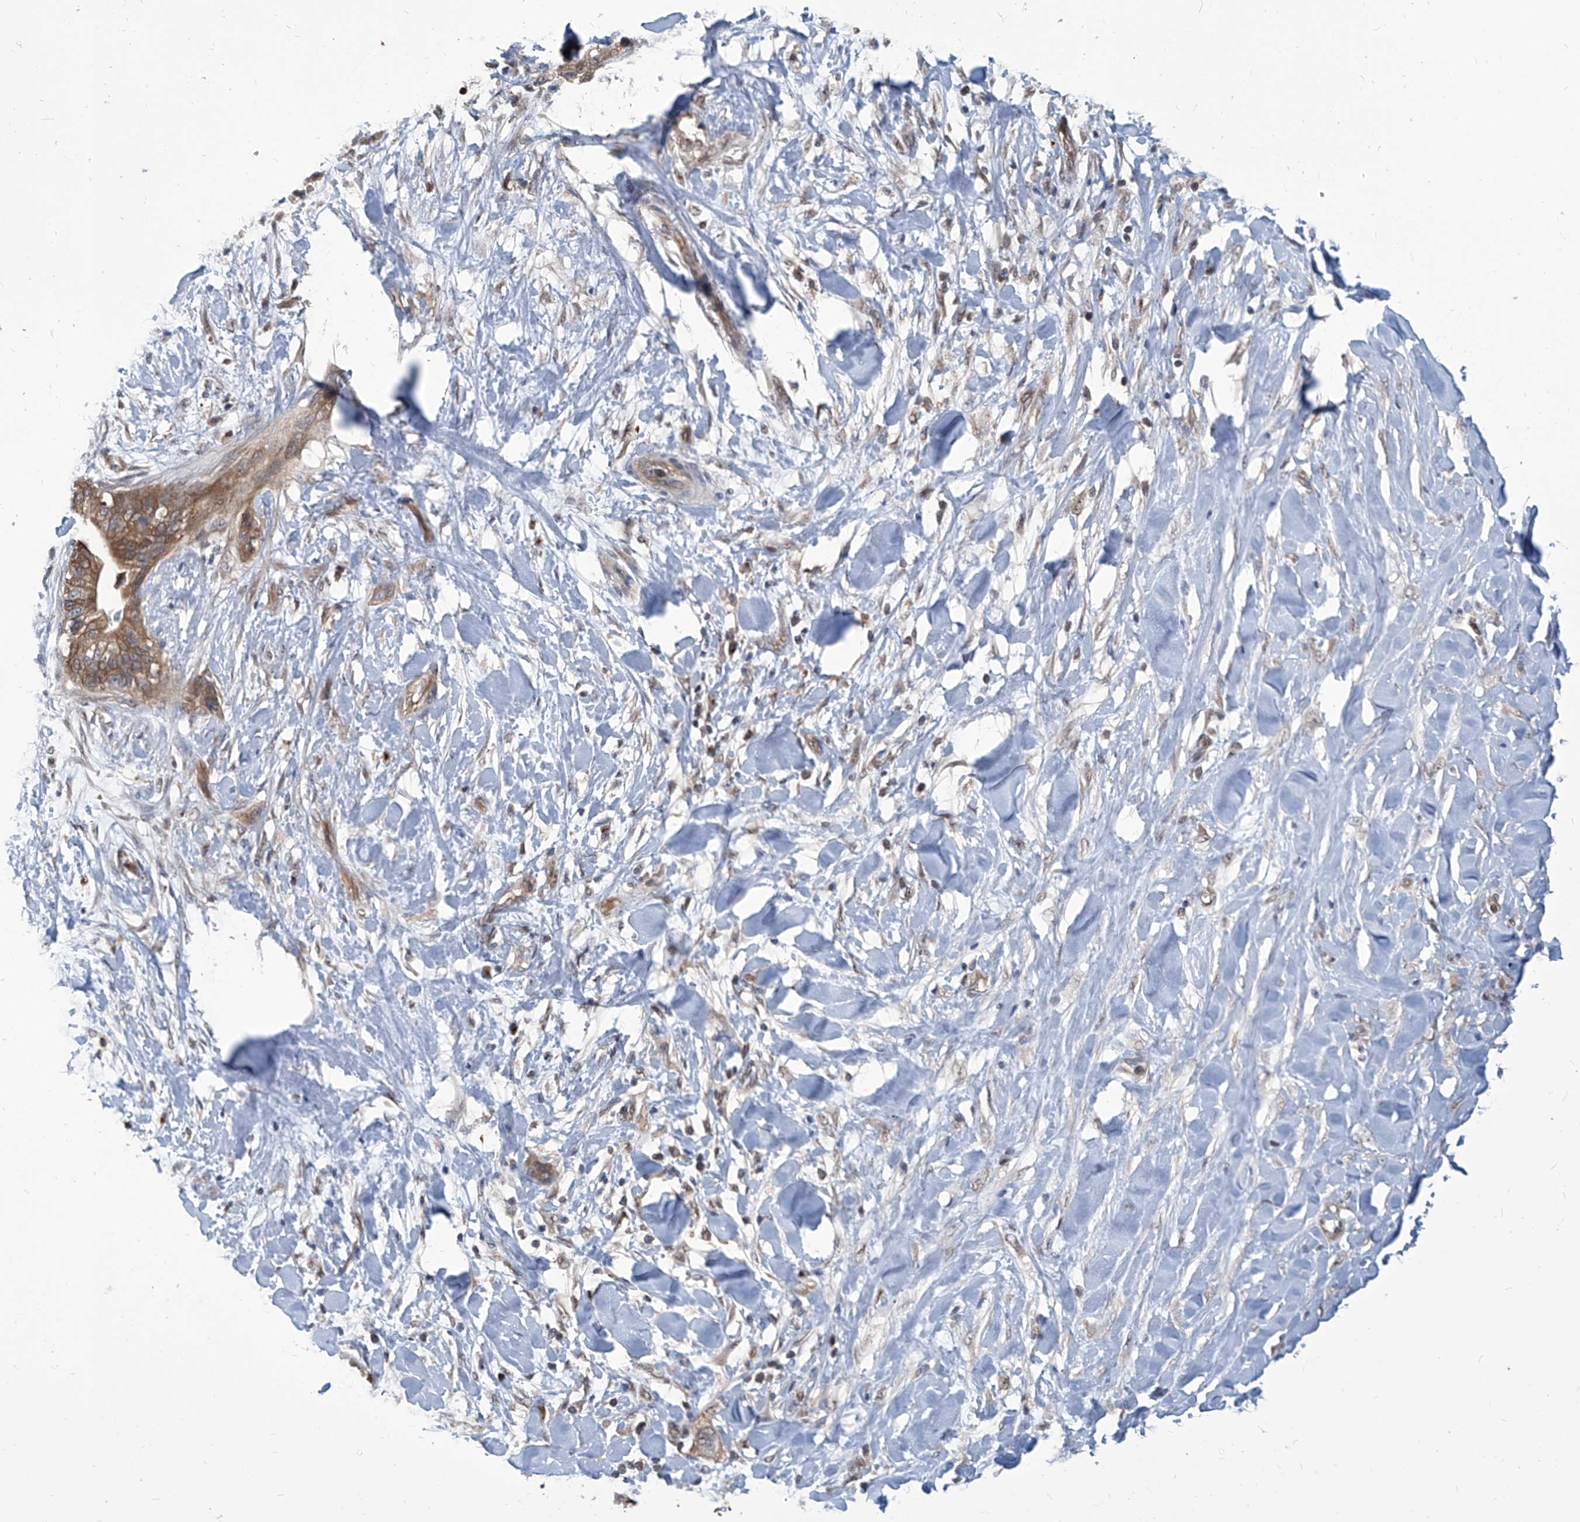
{"staining": {"intensity": "moderate", "quantity": ">75%", "location": "cytoplasmic/membranous,nuclear"}, "tissue": "pancreatic cancer", "cell_type": "Tumor cells", "image_type": "cancer", "snomed": [{"axis": "morphology", "description": "Normal tissue, NOS"}, {"axis": "morphology", "description": "Adenocarcinoma, NOS"}, {"axis": "topography", "description": "Pancreas"}, {"axis": "topography", "description": "Peripheral nerve tissue"}], "caption": "A photomicrograph showing moderate cytoplasmic/membranous and nuclear positivity in approximately >75% of tumor cells in pancreatic cancer (adenocarcinoma), as visualized by brown immunohistochemical staining.", "gene": "PSMB1", "patient": {"sex": "male", "age": 59}}